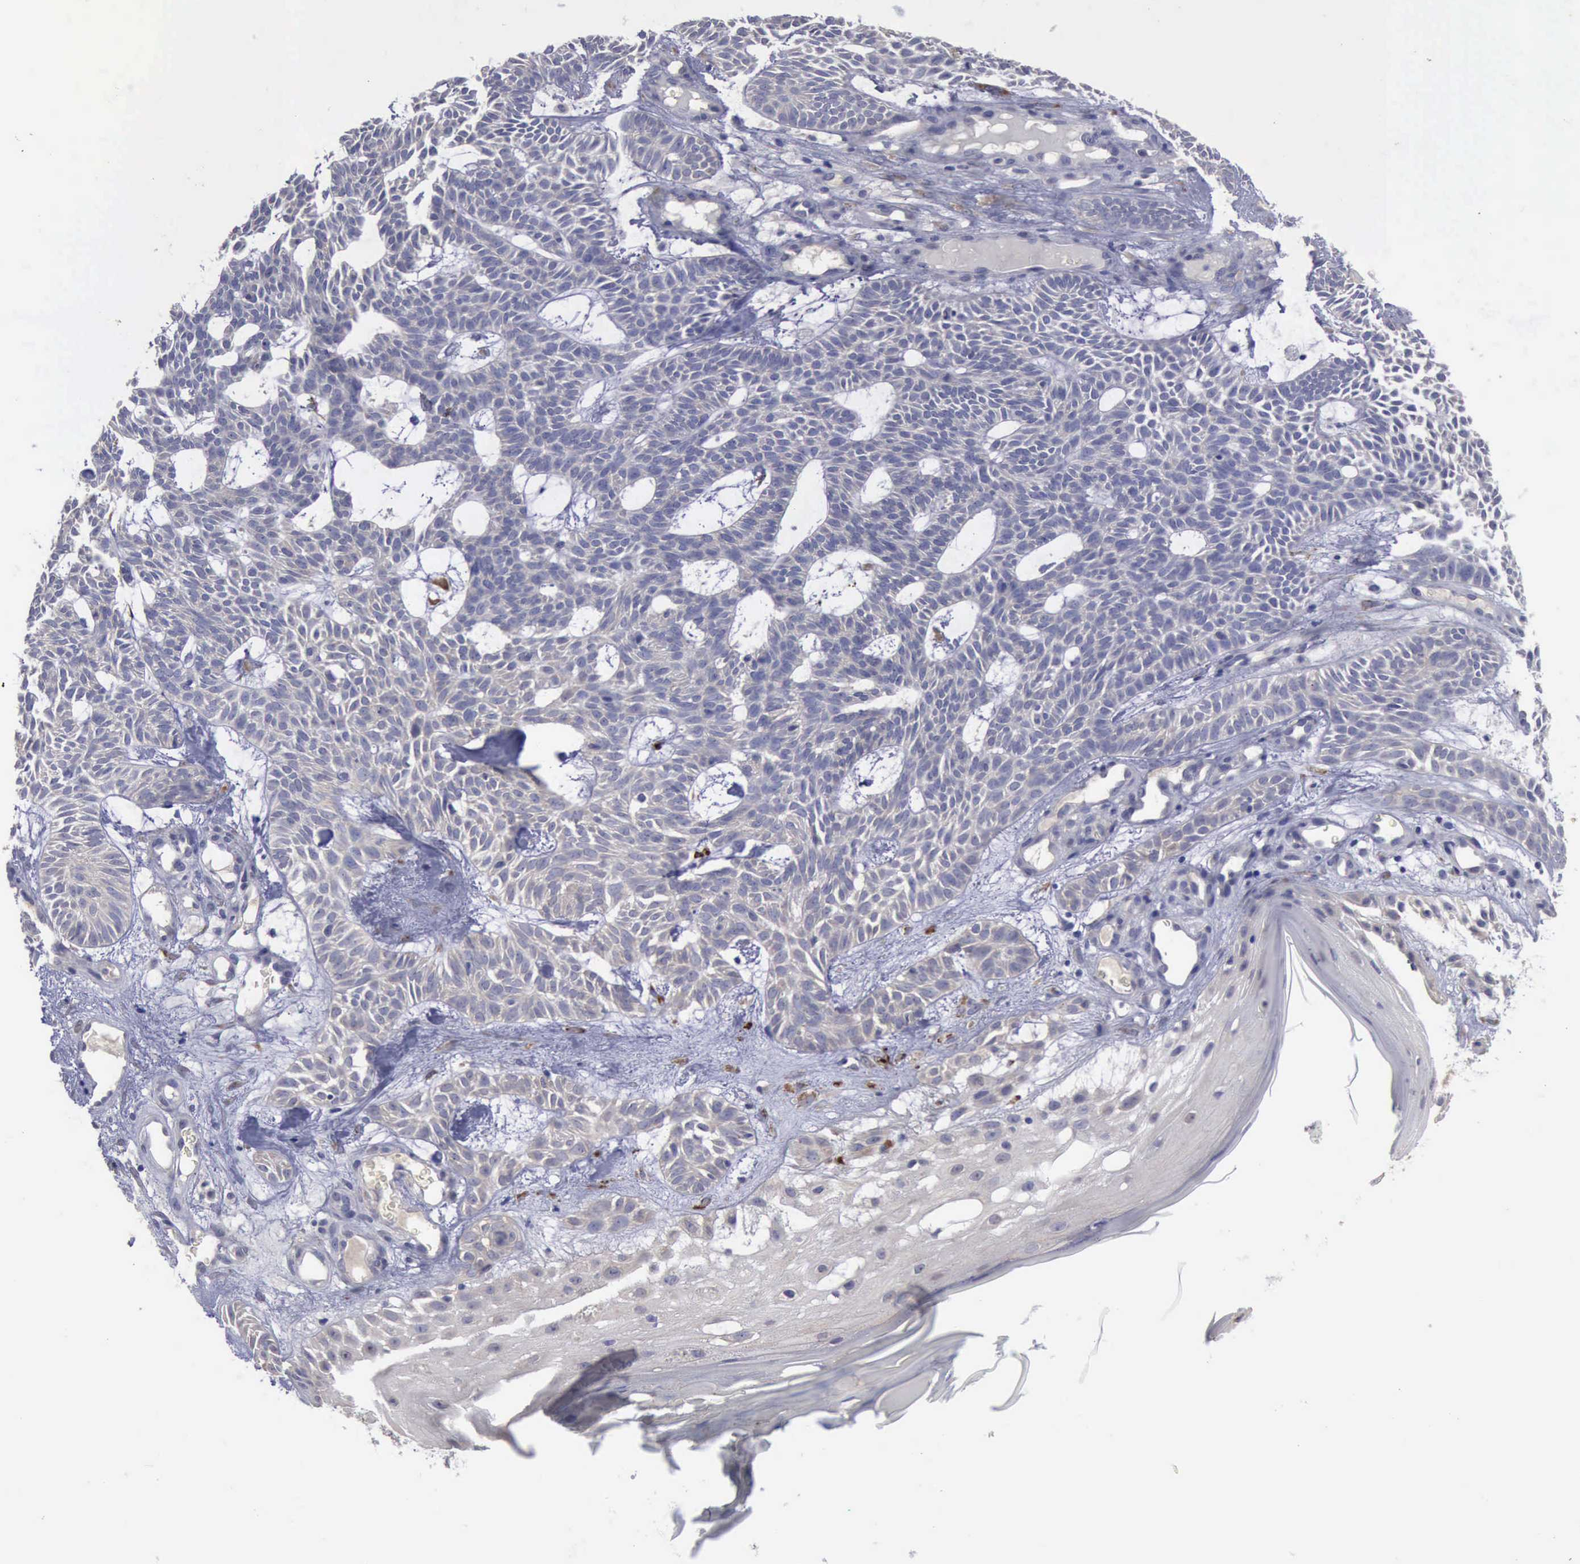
{"staining": {"intensity": "negative", "quantity": "none", "location": "none"}, "tissue": "skin cancer", "cell_type": "Tumor cells", "image_type": "cancer", "snomed": [{"axis": "morphology", "description": "Basal cell carcinoma"}, {"axis": "topography", "description": "Skin"}], "caption": "A photomicrograph of basal cell carcinoma (skin) stained for a protein shows no brown staining in tumor cells.", "gene": "PHKA1", "patient": {"sex": "male", "age": 75}}